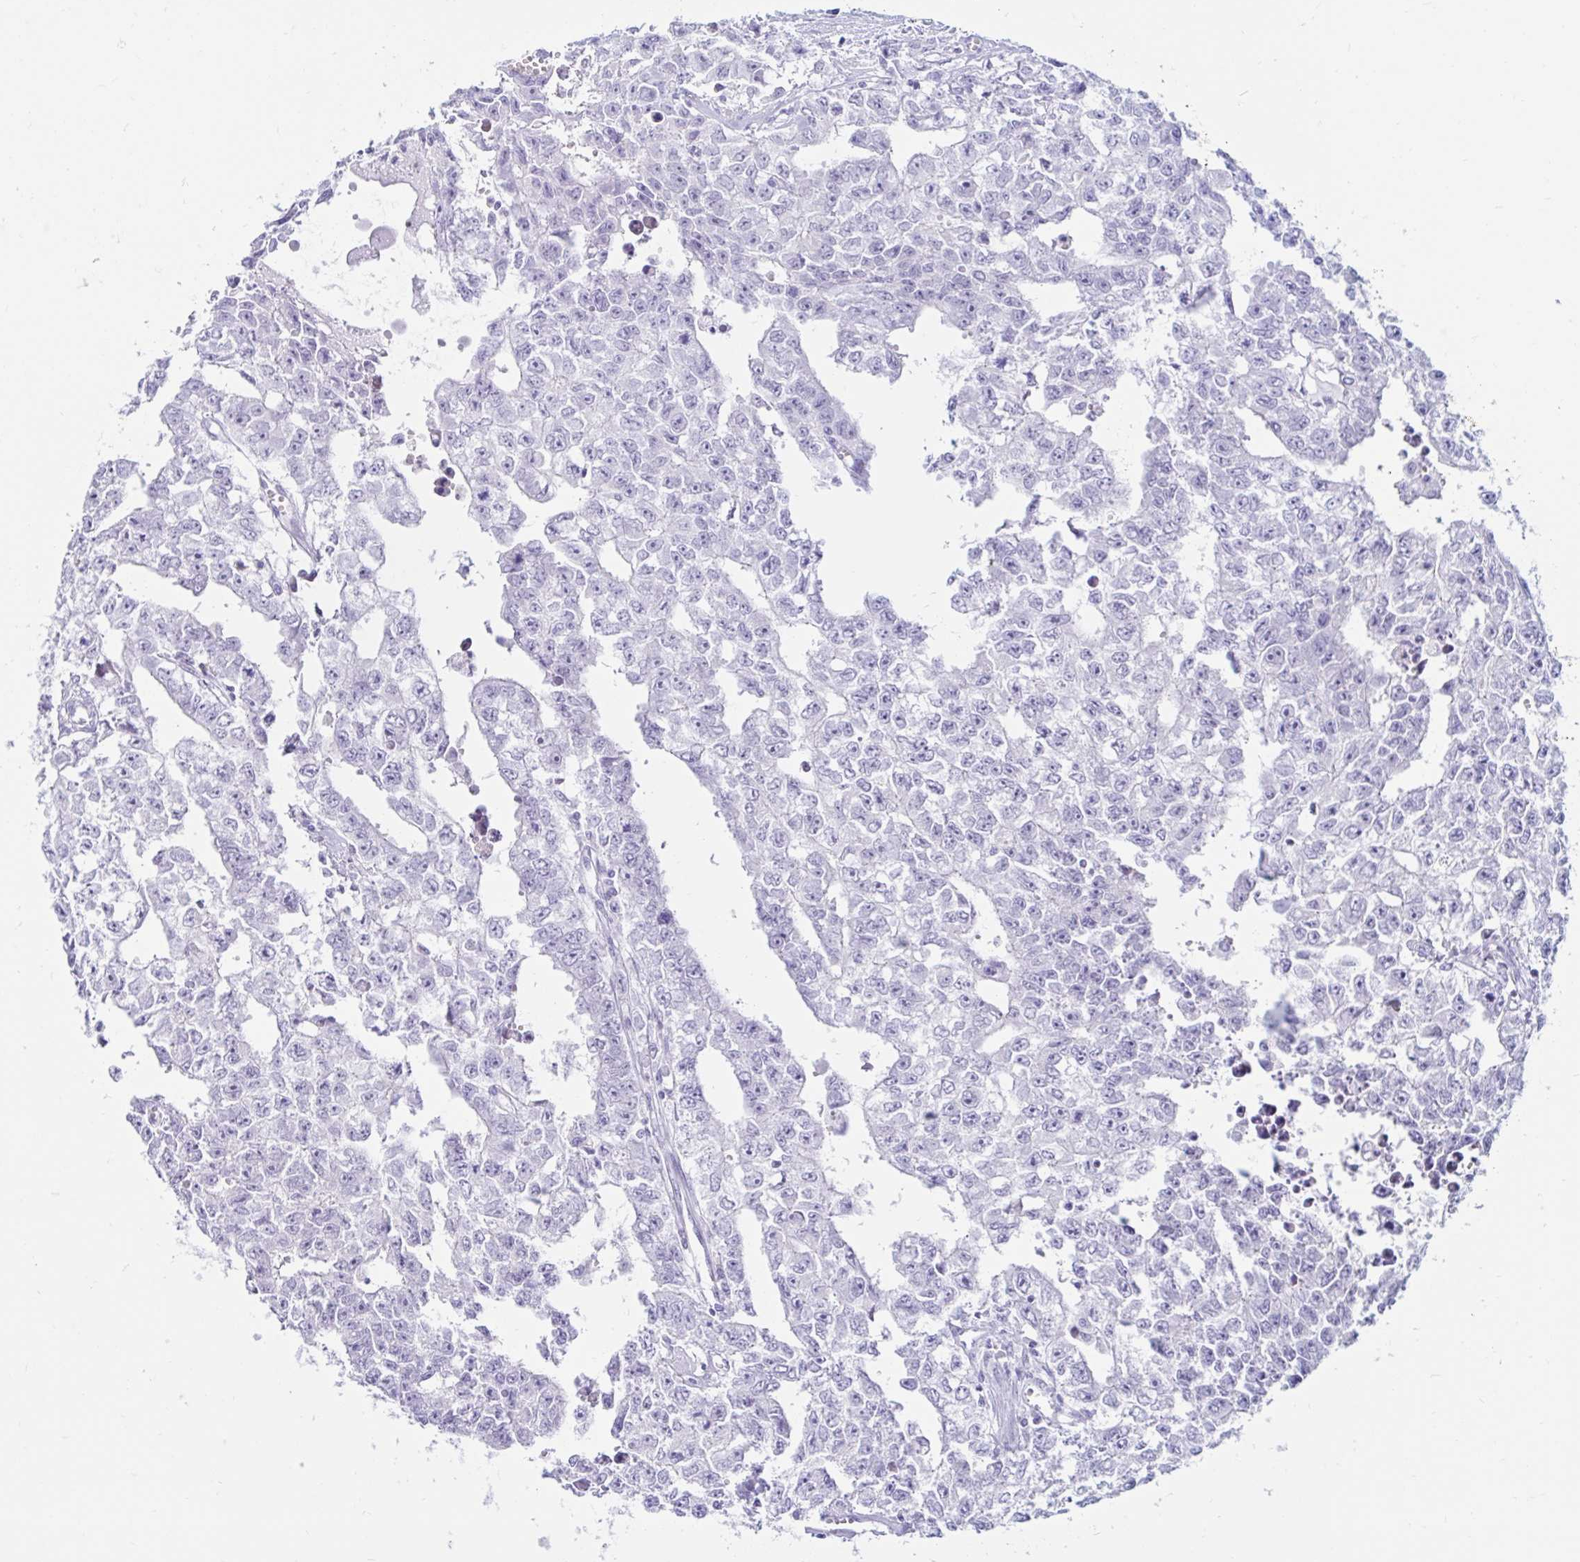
{"staining": {"intensity": "negative", "quantity": "none", "location": "none"}, "tissue": "testis cancer", "cell_type": "Tumor cells", "image_type": "cancer", "snomed": [{"axis": "morphology", "description": "Carcinoma, Embryonal, NOS"}, {"axis": "morphology", "description": "Teratoma, malignant, NOS"}, {"axis": "topography", "description": "Testis"}], "caption": "Immunohistochemistry of testis teratoma (malignant) shows no expression in tumor cells. (Stains: DAB immunohistochemistry (IHC) with hematoxylin counter stain, Microscopy: brightfield microscopy at high magnification).", "gene": "BEST1", "patient": {"sex": "male", "age": 24}}